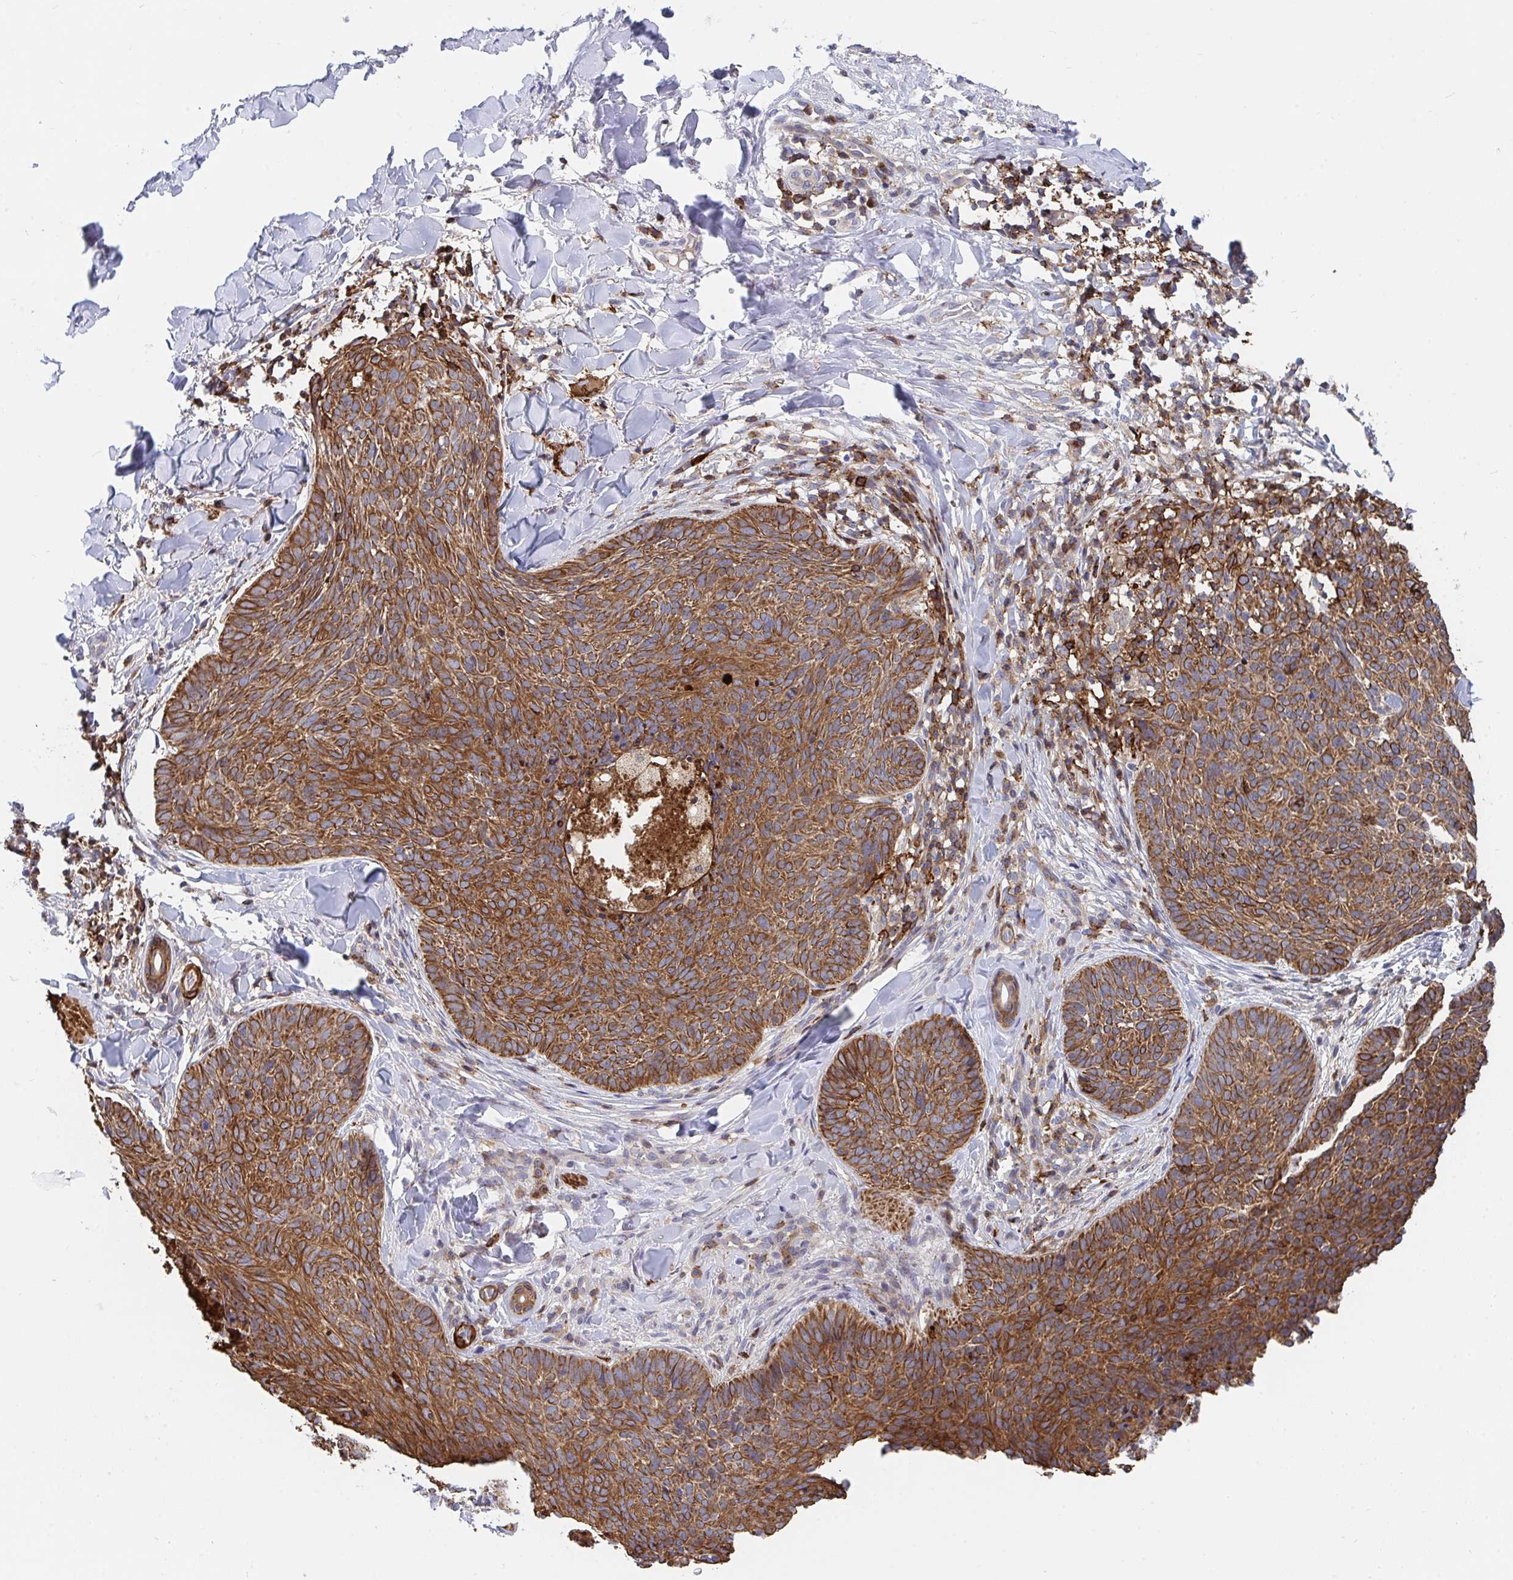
{"staining": {"intensity": "strong", "quantity": ">75%", "location": "cytoplasmic/membranous"}, "tissue": "skin cancer", "cell_type": "Tumor cells", "image_type": "cancer", "snomed": [{"axis": "morphology", "description": "Basal cell carcinoma"}, {"axis": "topography", "description": "Skin"}, {"axis": "topography", "description": "Skin of face"}], "caption": "Strong cytoplasmic/membranous expression is appreciated in about >75% of tumor cells in skin cancer.", "gene": "FRMD3", "patient": {"sex": "male", "age": 56}}